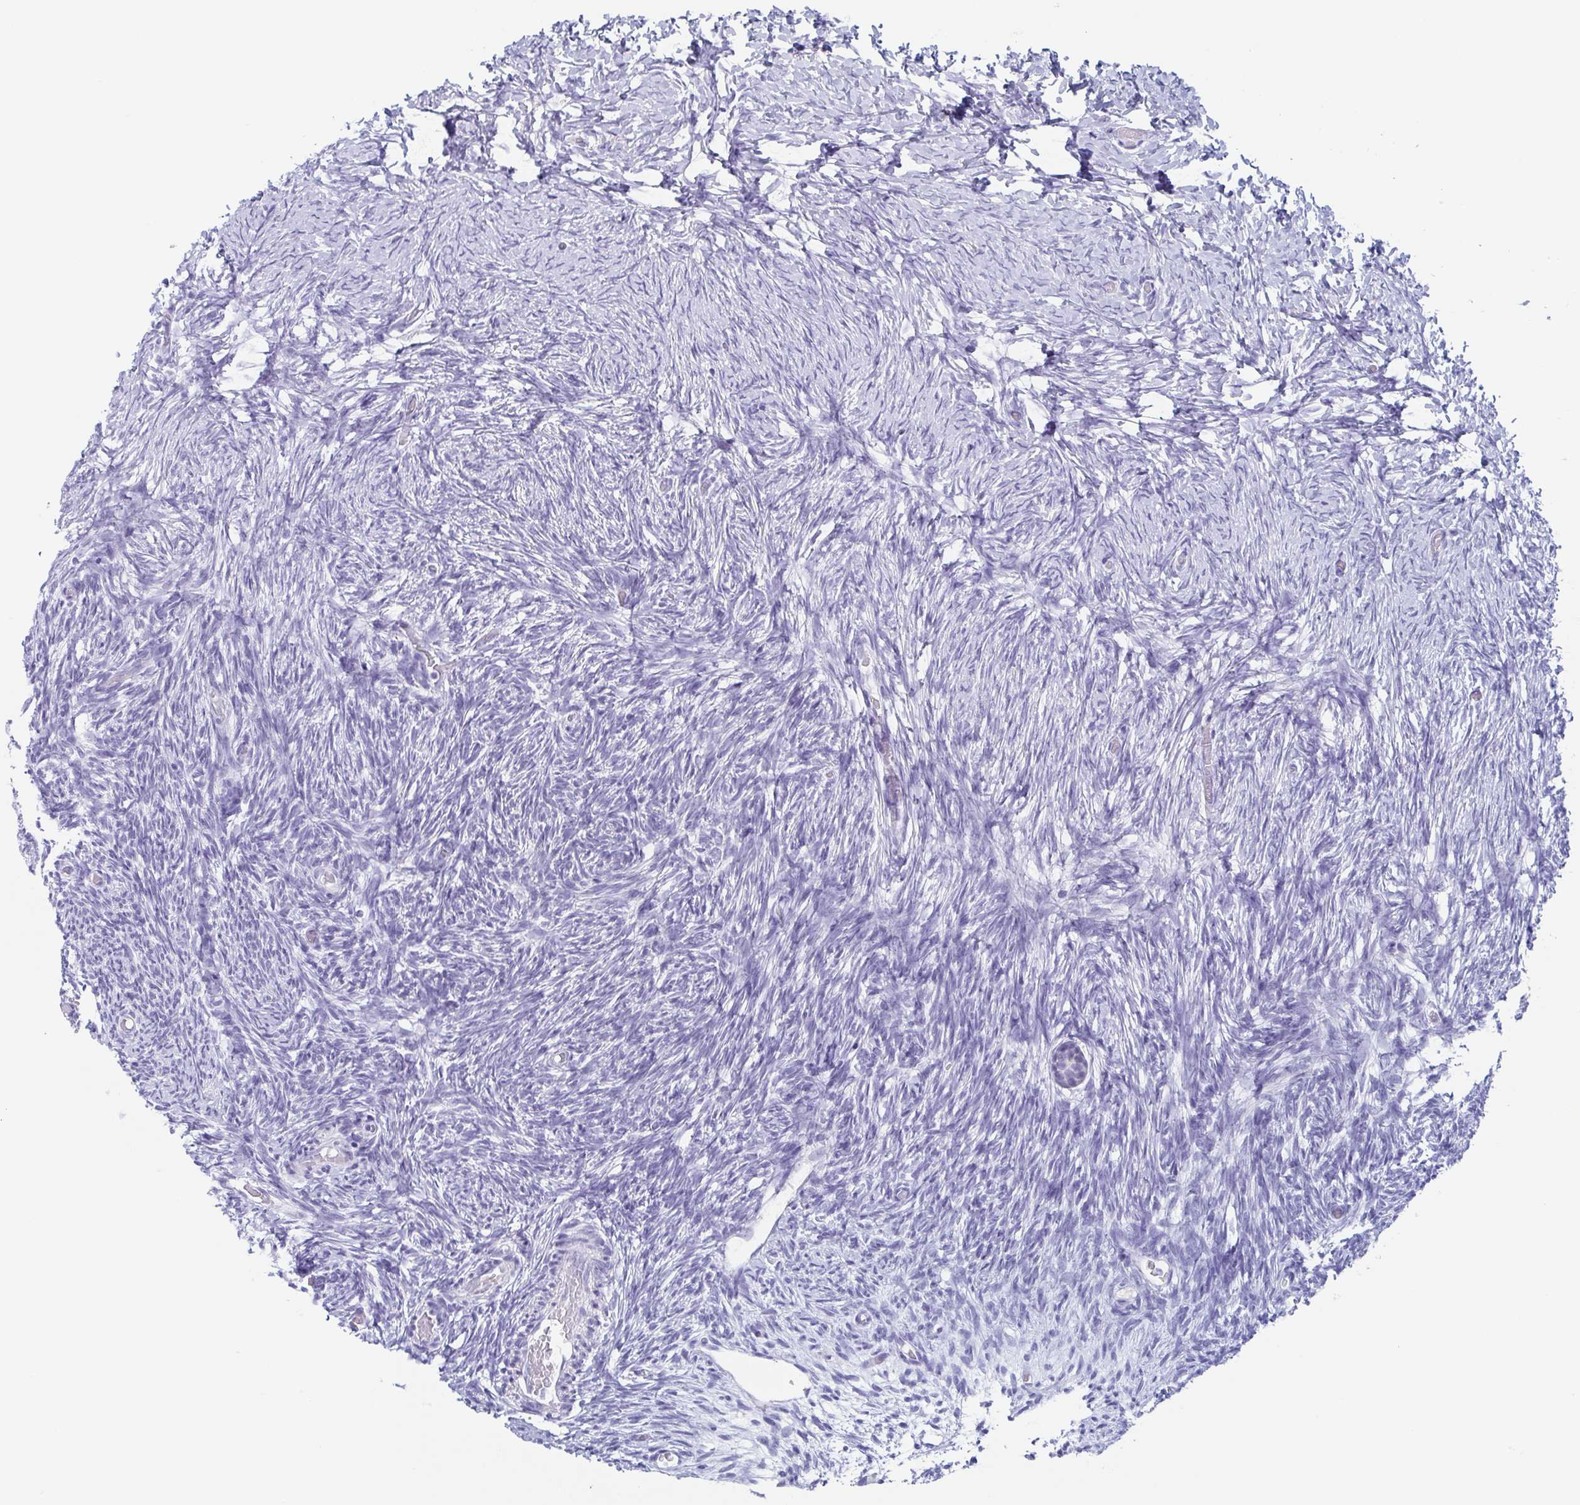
{"staining": {"intensity": "negative", "quantity": "none", "location": "none"}, "tissue": "ovary", "cell_type": "Follicle cells", "image_type": "normal", "snomed": [{"axis": "morphology", "description": "Normal tissue, NOS"}, {"axis": "topography", "description": "Ovary"}], "caption": "Ovary was stained to show a protein in brown. There is no significant positivity in follicle cells. (DAB (3,3'-diaminobenzidine) immunohistochemistry (IHC), high magnification).", "gene": "TAGLN3", "patient": {"sex": "female", "age": 39}}